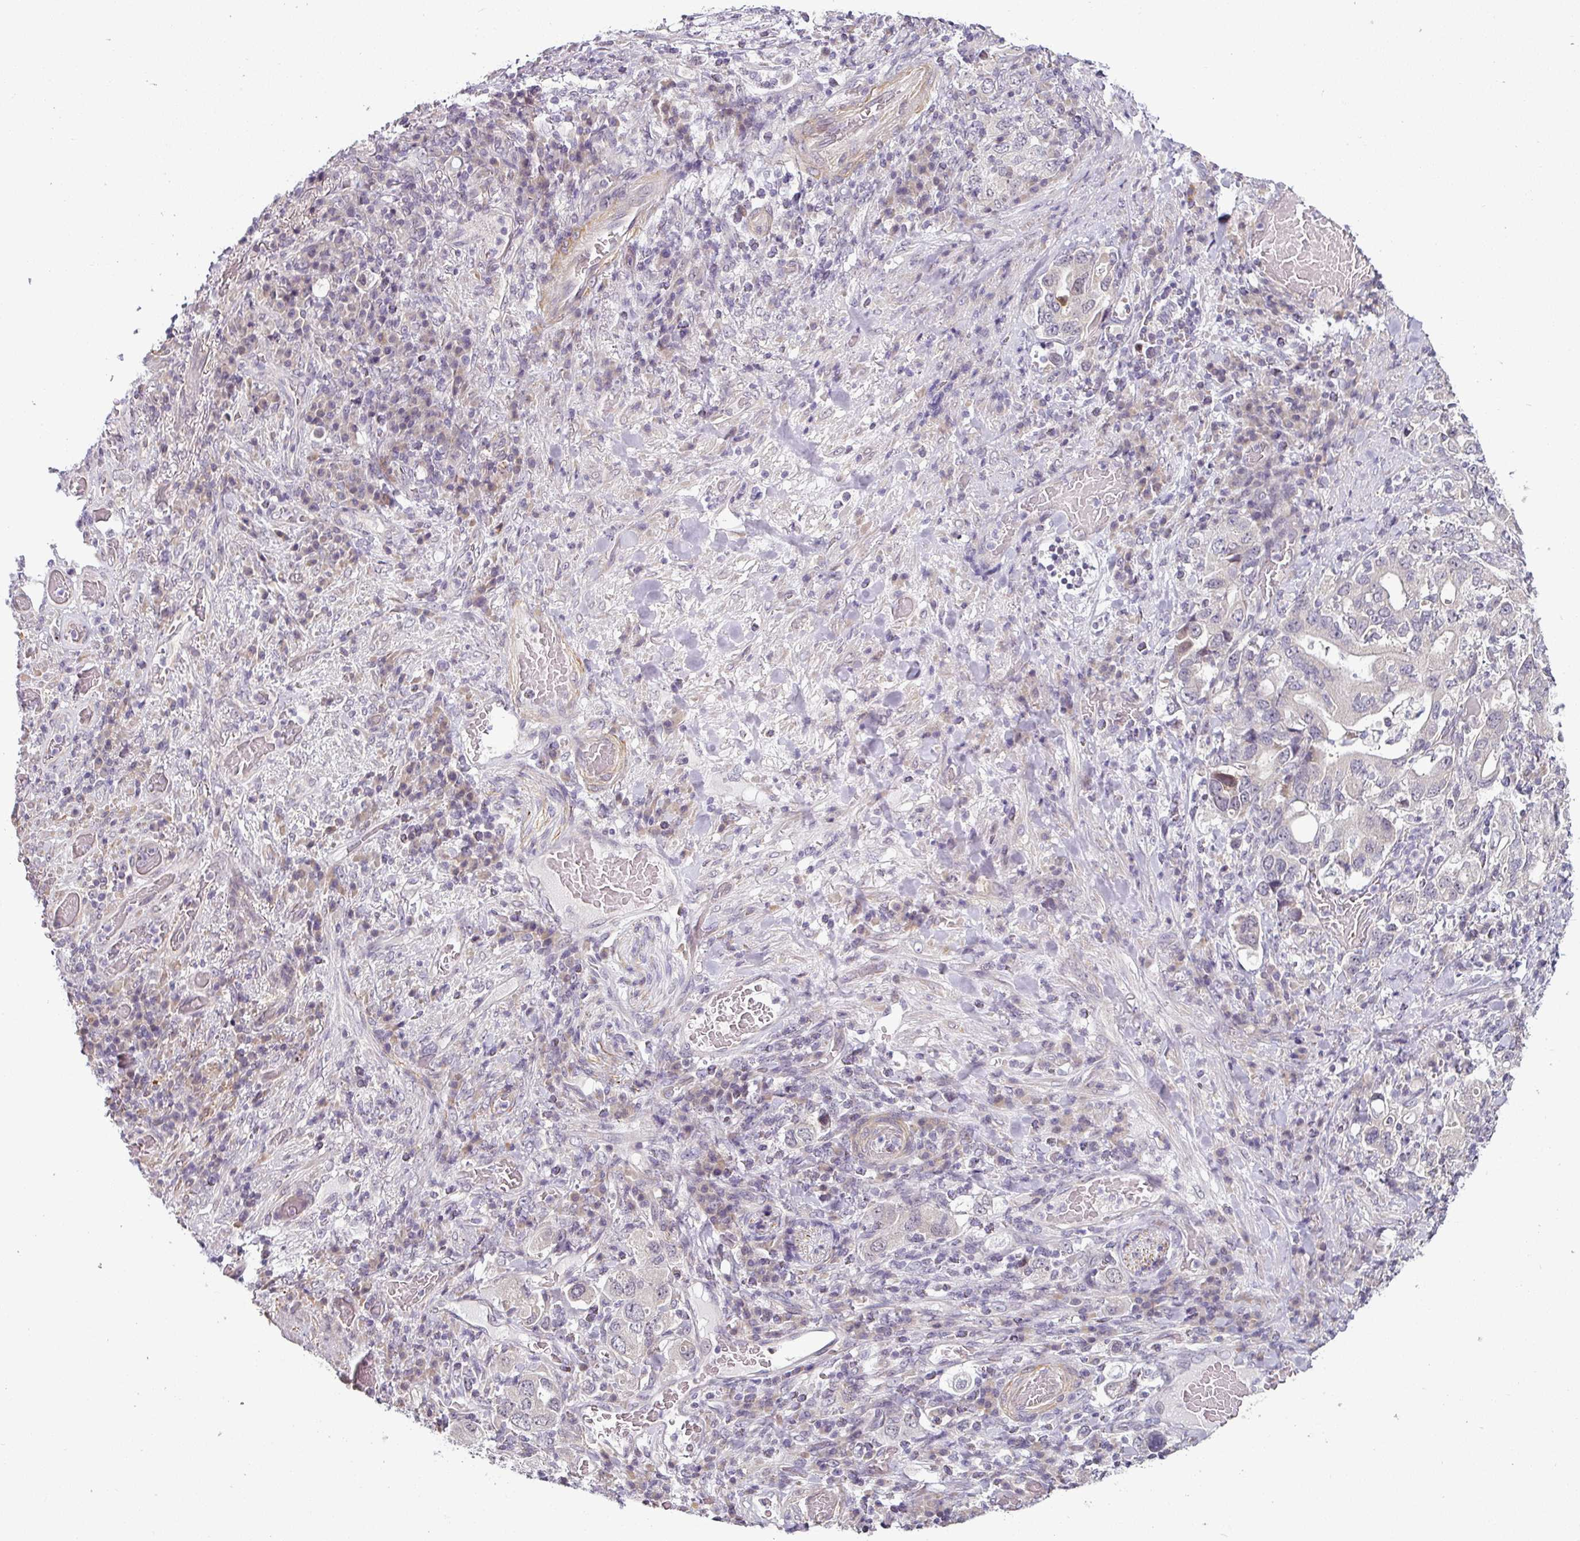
{"staining": {"intensity": "negative", "quantity": "none", "location": "none"}, "tissue": "stomach cancer", "cell_type": "Tumor cells", "image_type": "cancer", "snomed": [{"axis": "morphology", "description": "Adenocarcinoma, NOS"}, {"axis": "topography", "description": "Stomach, upper"}, {"axis": "topography", "description": "Stomach"}], "caption": "High power microscopy micrograph of an immunohistochemistry (IHC) image of adenocarcinoma (stomach), revealing no significant expression in tumor cells.", "gene": "OR52D1", "patient": {"sex": "male", "age": 62}}